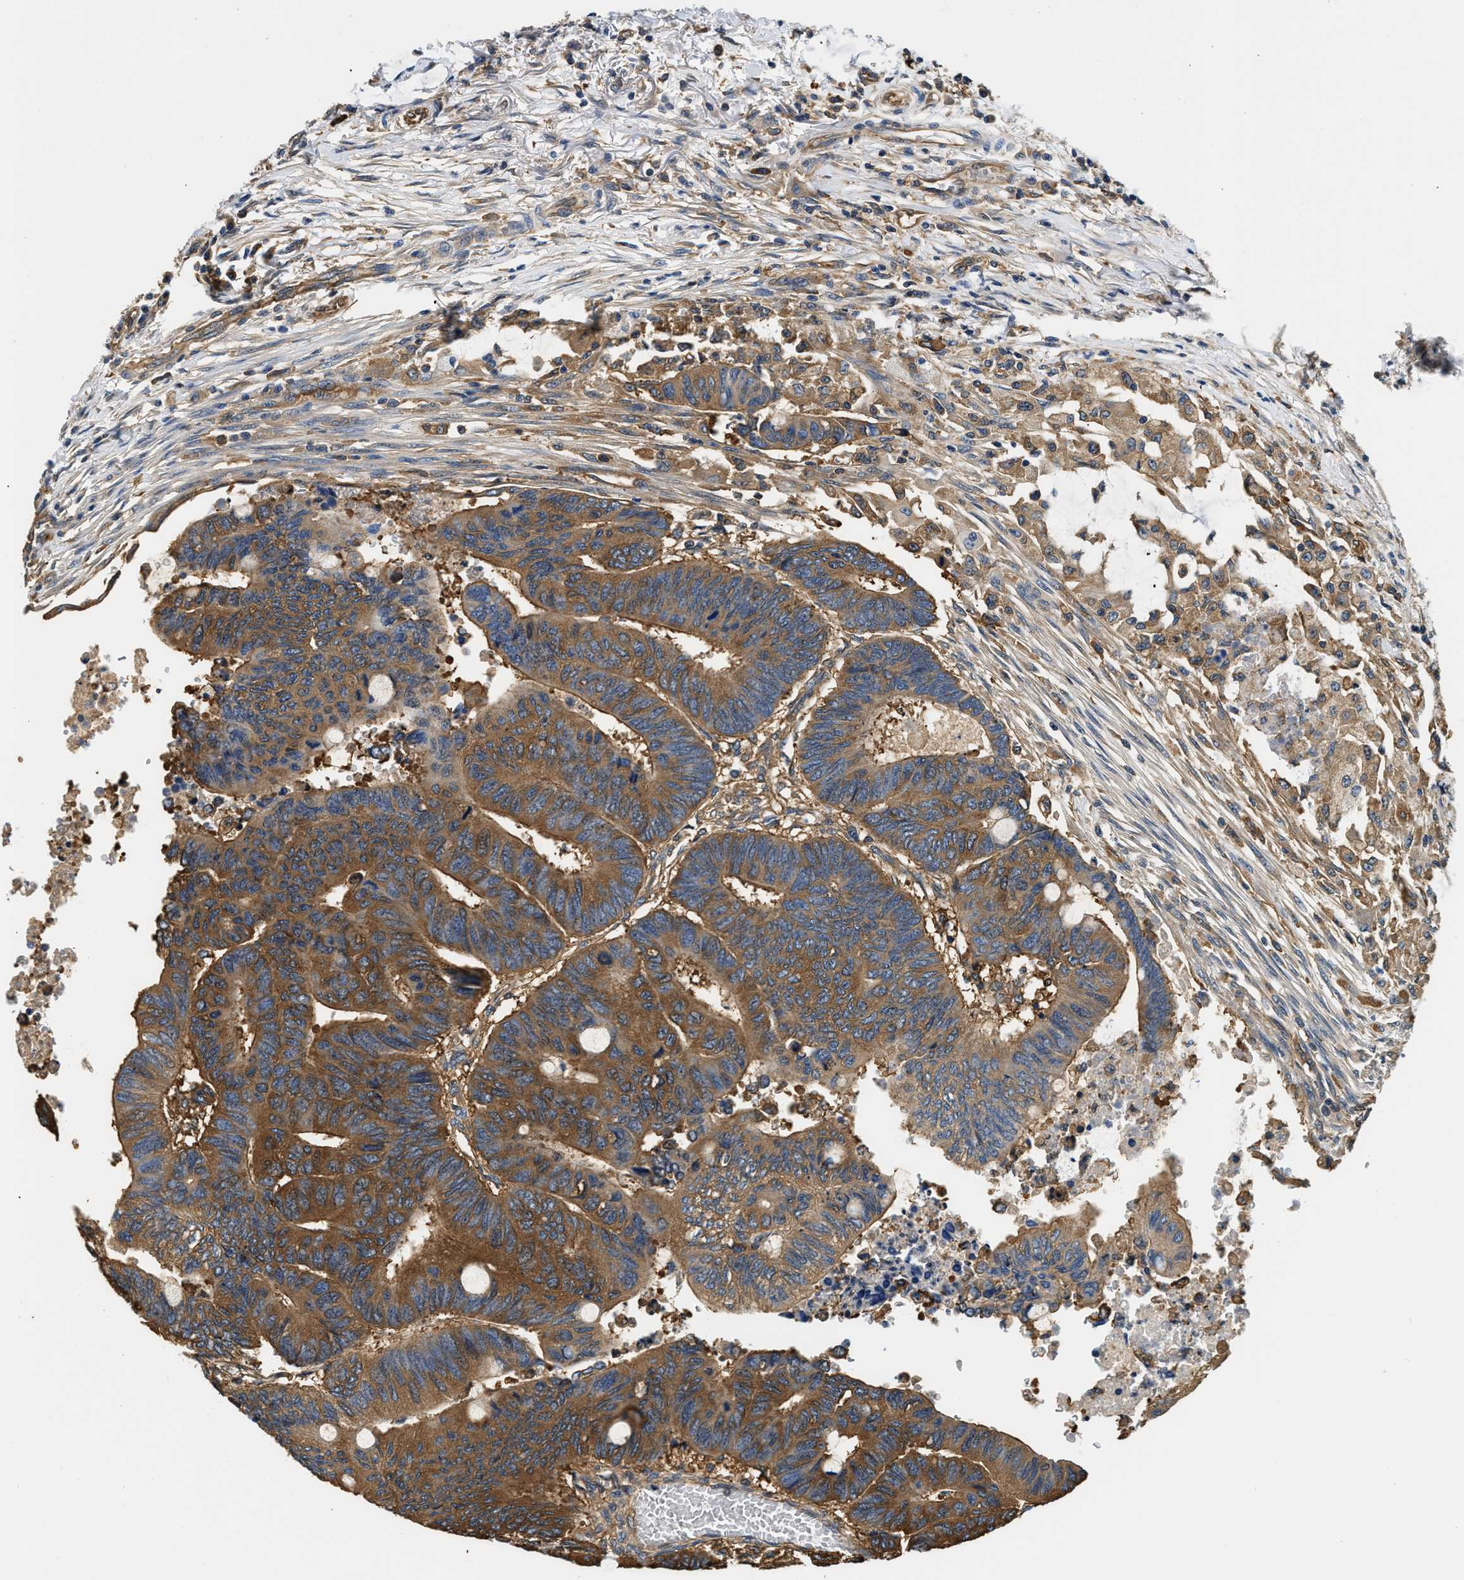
{"staining": {"intensity": "strong", "quantity": ">75%", "location": "cytoplasmic/membranous"}, "tissue": "colorectal cancer", "cell_type": "Tumor cells", "image_type": "cancer", "snomed": [{"axis": "morphology", "description": "Normal tissue, NOS"}, {"axis": "morphology", "description": "Adenocarcinoma, NOS"}, {"axis": "topography", "description": "Rectum"}, {"axis": "topography", "description": "Peripheral nerve tissue"}], "caption": "Immunohistochemistry histopathology image of colorectal cancer (adenocarcinoma) stained for a protein (brown), which displays high levels of strong cytoplasmic/membranous expression in approximately >75% of tumor cells.", "gene": "PPP2R1B", "patient": {"sex": "male", "age": 92}}